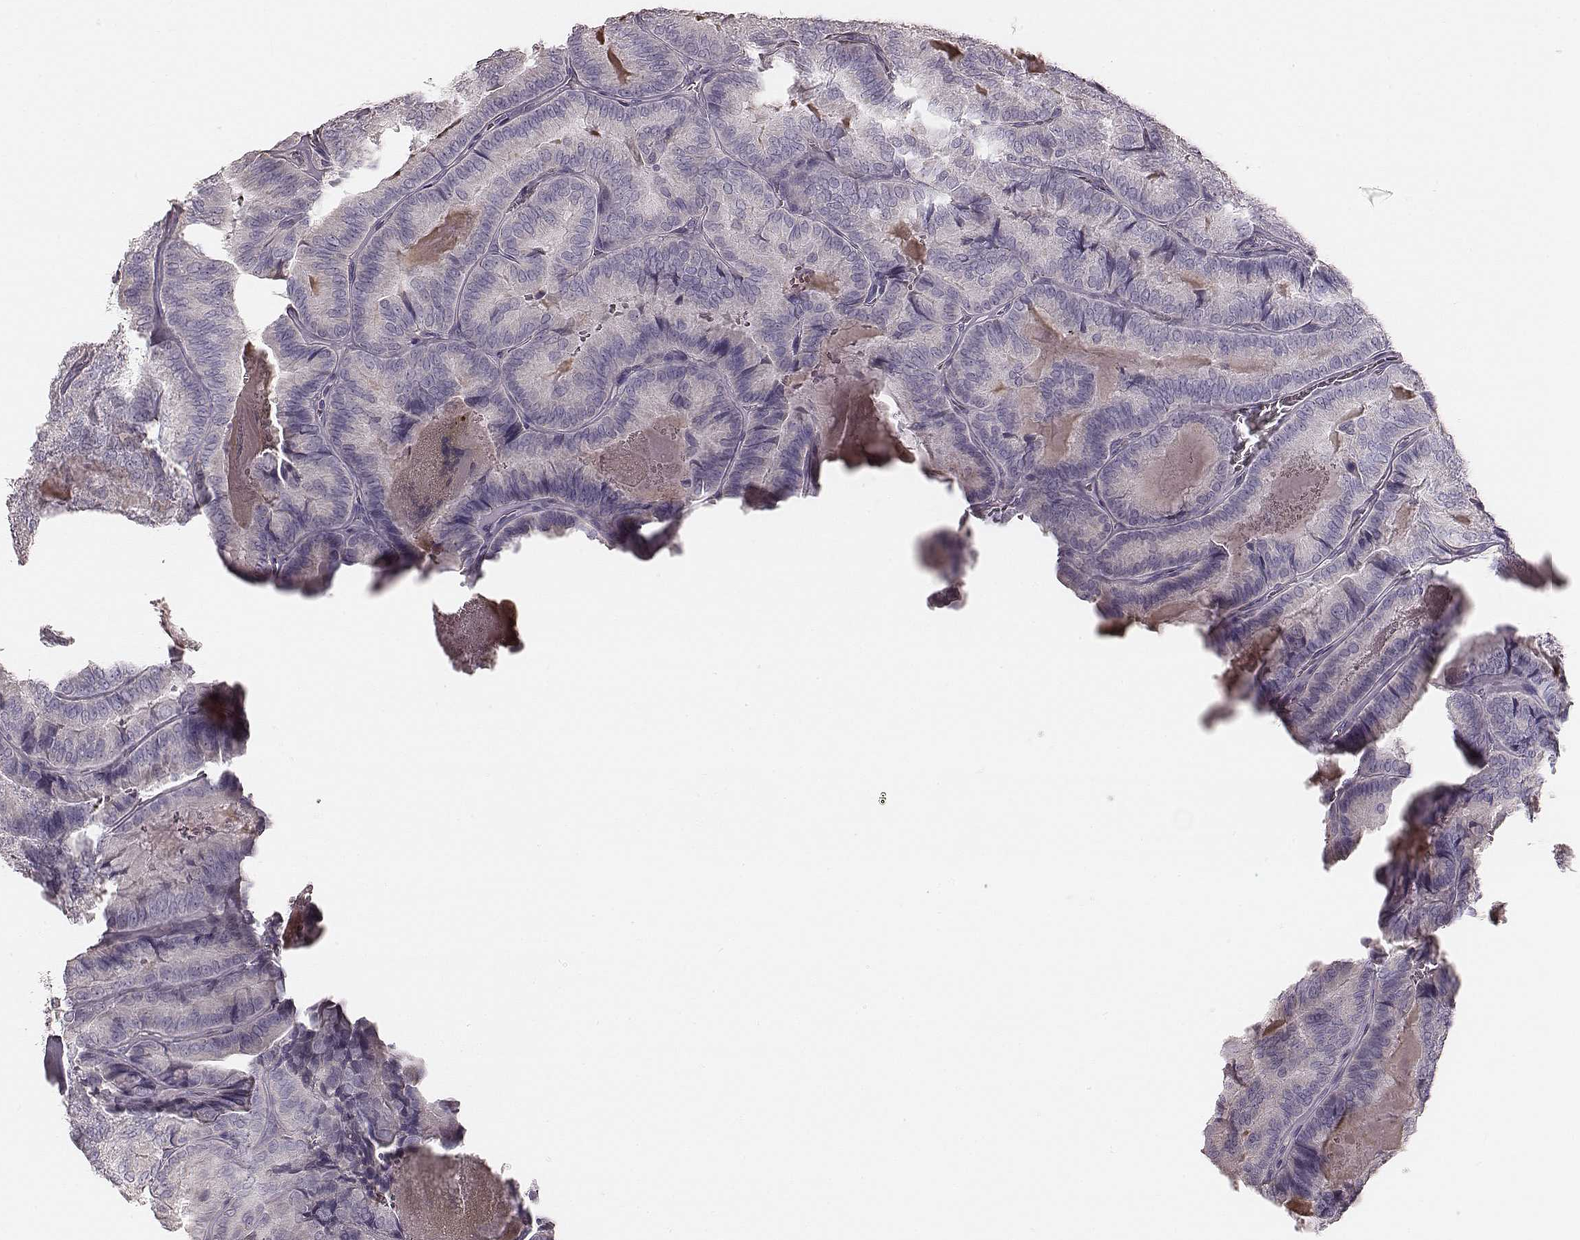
{"staining": {"intensity": "negative", "quantity": "none", "location": "none"}, "tissue": "thyroid cancer", "cell_type": "Tumor cells", "image_type": "cancer", "snomed": [{"axis": "morphology", "description": "Papillary adenocarcinoma, NOS"}, {"axis": "topography", "description": "Thyroid gland"}], "caption": "This is a histopathology image of immunohistochemistry (IHC) staining of thyroid cancer (papillary adenocarcinoma), which shows no positivity in tumor cells. The staining was performed using DAB (3,3'-diaminobenzidine) to visualize the protein expression in brown, while the nuclei were stained in blue with hematoxylin (Magnification: 20x).", "gene": "ZP4", "patient": {"sex": "female", "age": 75}}